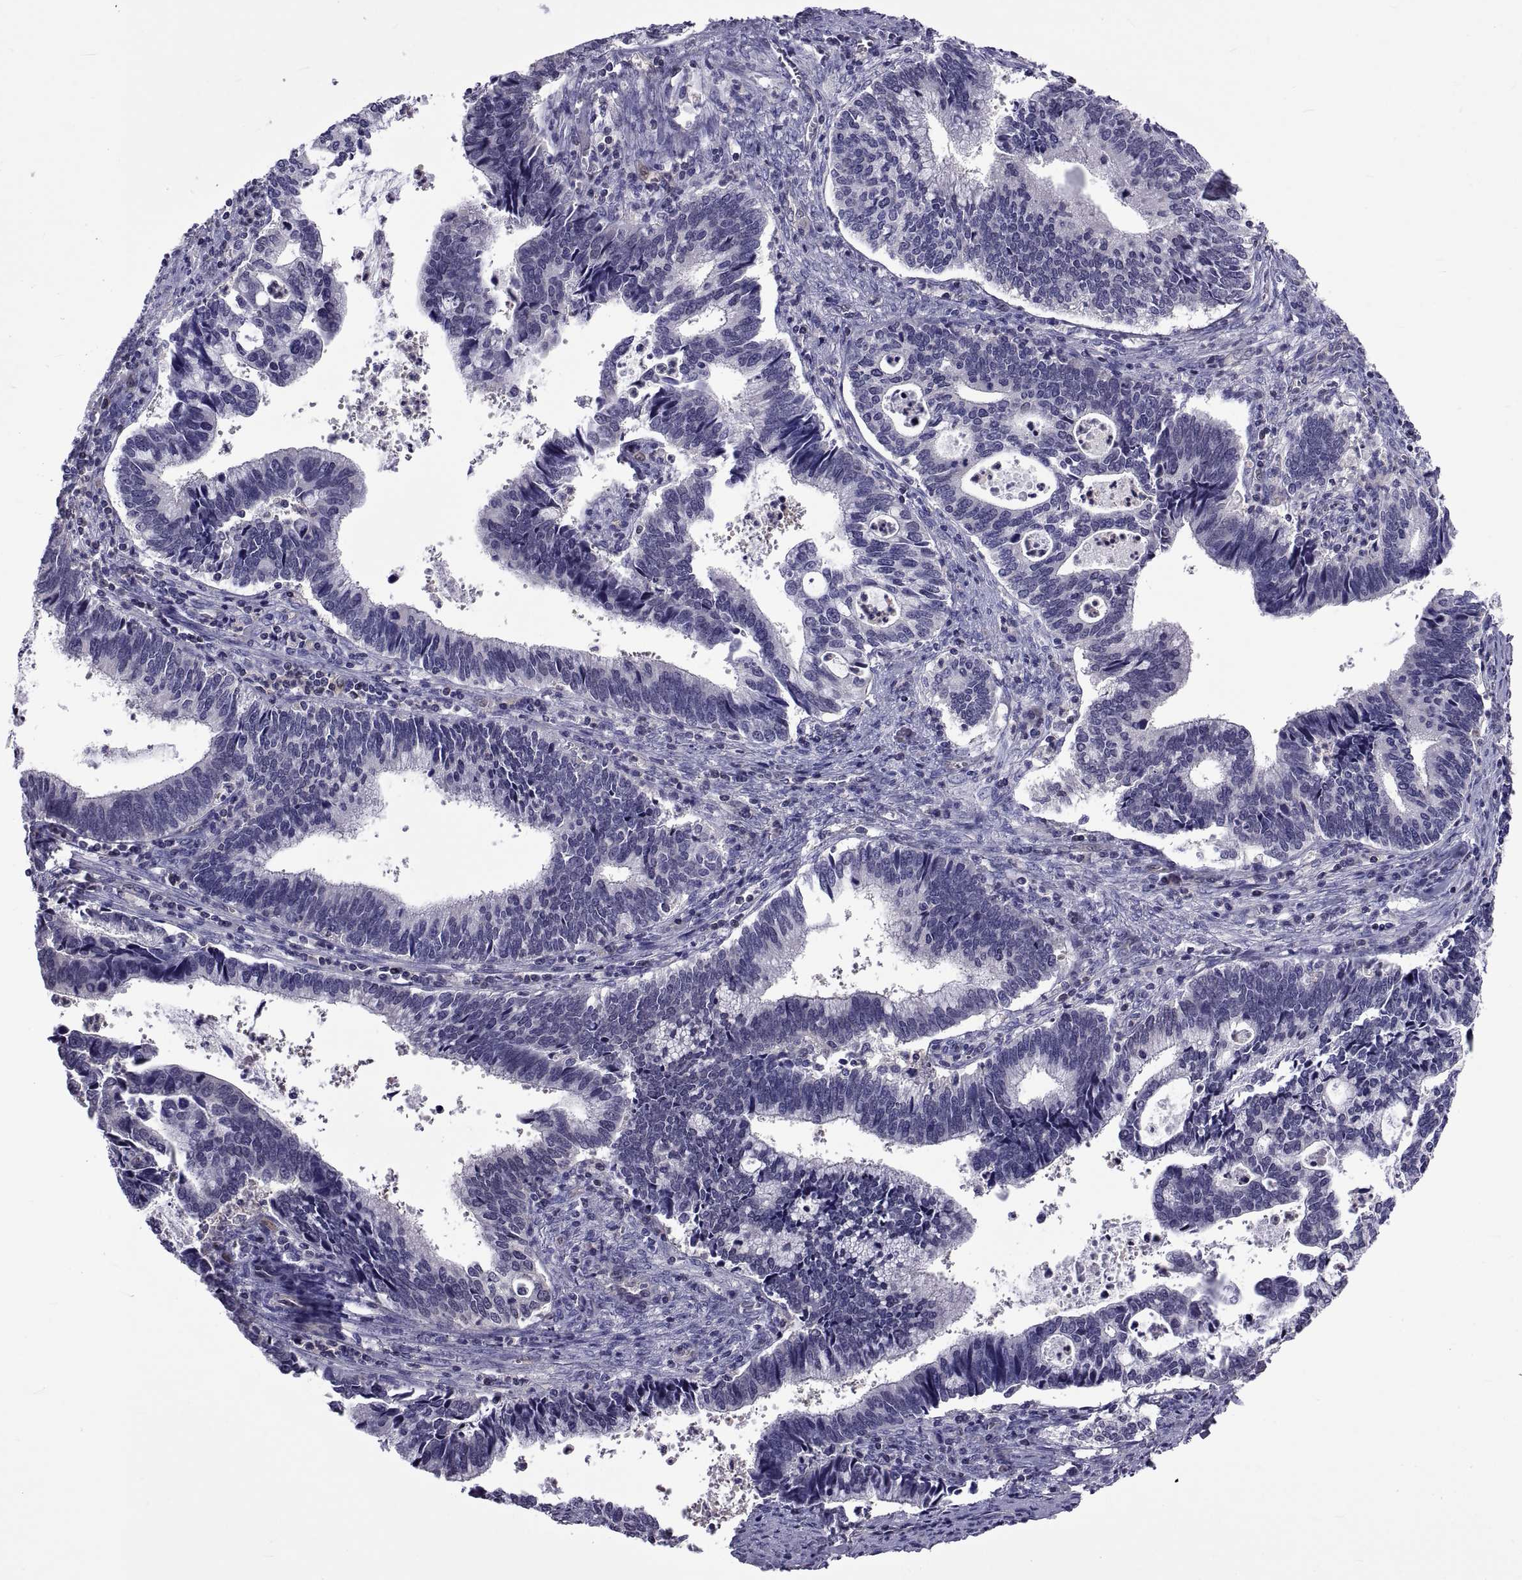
{"staining": {"intensity": "negative", "quantity": "none", "location": "none"}, "tissue": "cervical cancer", "cell_type": "Tumor cells", "image_type": "cancer", "snomed": [{"axis": "morphology", "description": "Adenocarcinoma, NOS"}, {"axis": "topography", "description": "Cervix"}], "caption": "High magnification brightfield microscopy of cervical adenocarcinoma stained with DAB (3,3'-diaminobenzidine) (brown) and counterstained with hematoxylin (blue): tumor cells show no significant staining. (Brightfield microscopy of DAB immunohistochemistry at high magnification).", "gene": "LCN9", "patient": {"sex": "female", "age": 42}}